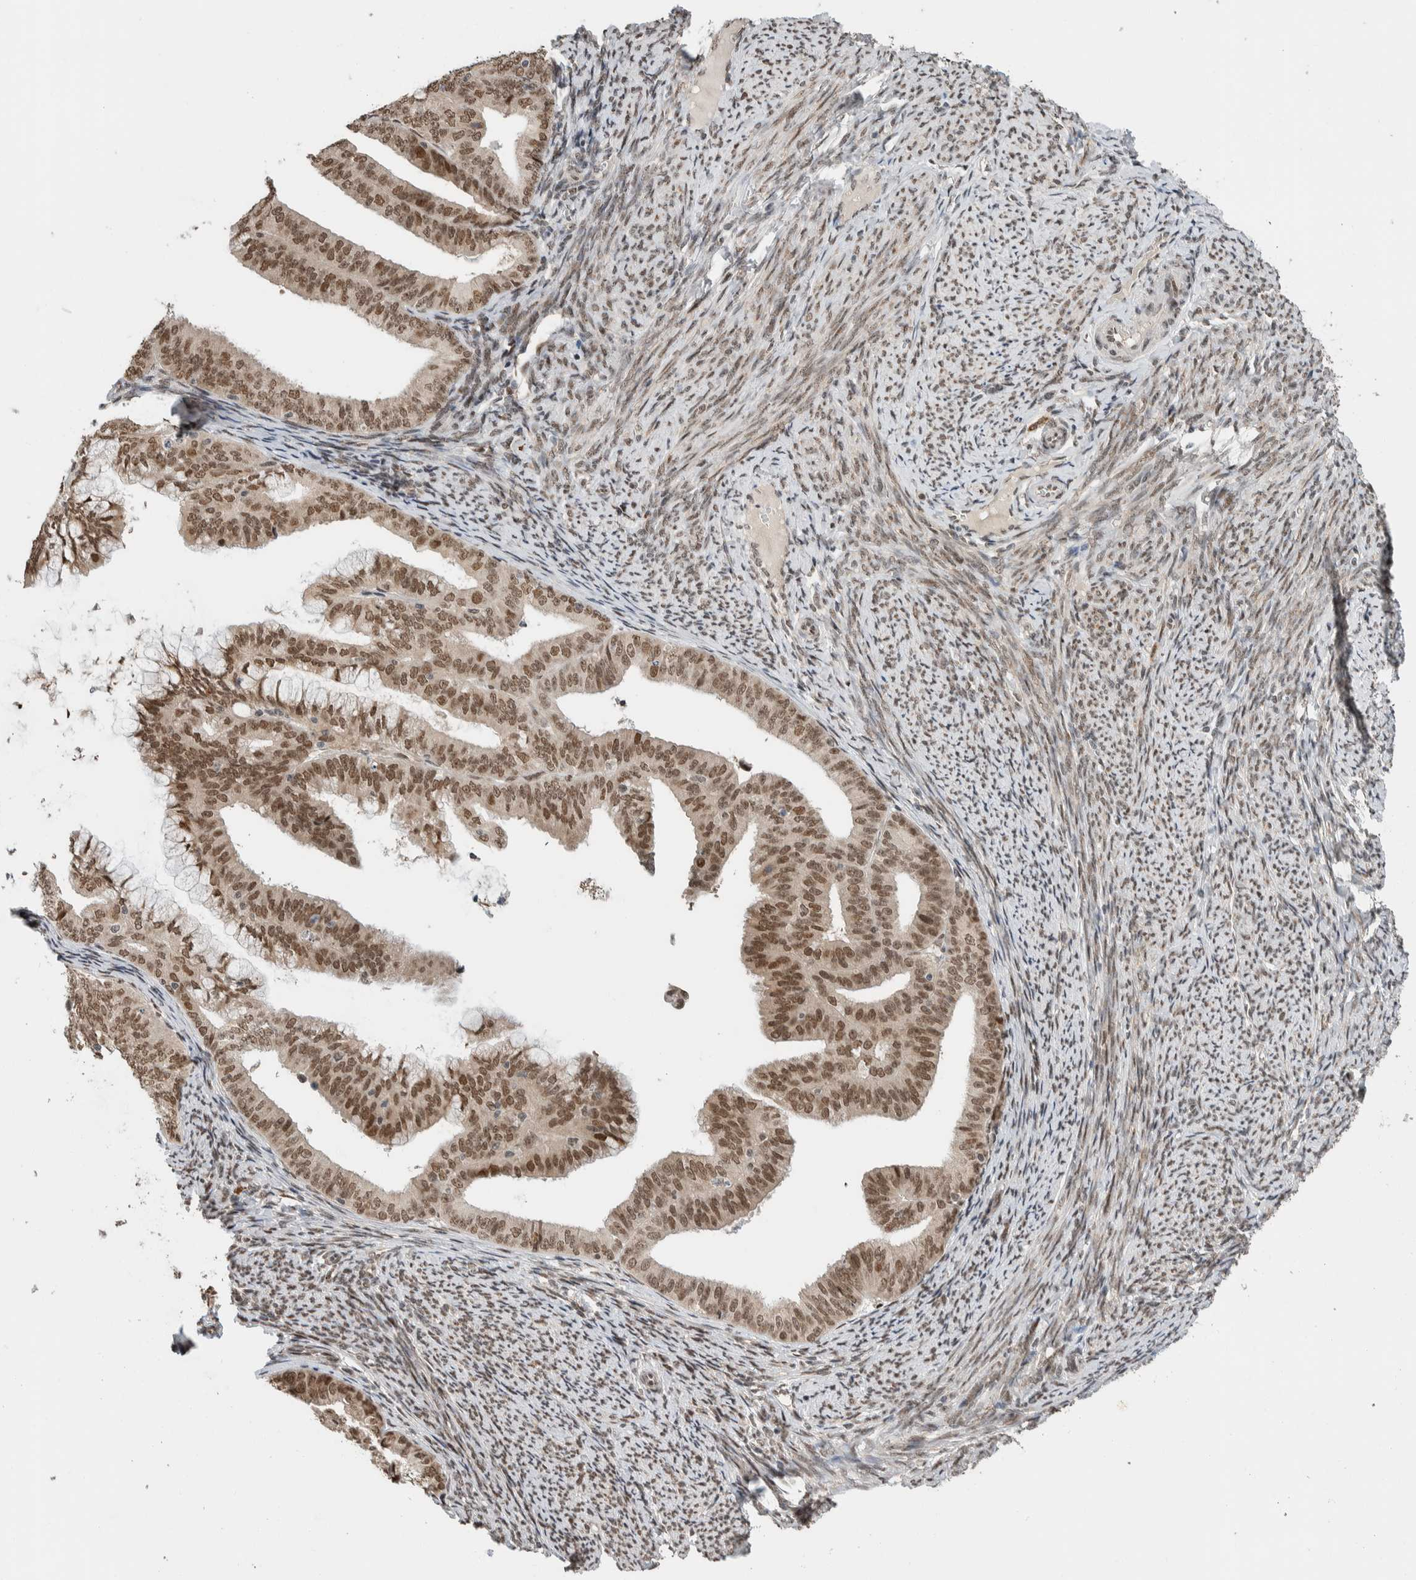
{"staining": {"intensity": "moderate", "quantity": ">75%", "location": "cytoplasmic/membranous,nuclear"}, "tissue": "endometrial cancer", "cell_type": "Tumor cells", "image_type": "cancer", "snomed": [{"axis": "morphology", "description": "Adenocarcinoma, NOS"}, {"axis": "topography", "description": "Endometrium"}], "caption": "Human adenocarcinoma (endometrial) stained with a brown dye displays moderate cytoplasmic/membranous and nuclear positive expression in approximately >75% of tumor cells.", "gene": "TNRC18", "patient": {"sex": "female", "age": 63}}